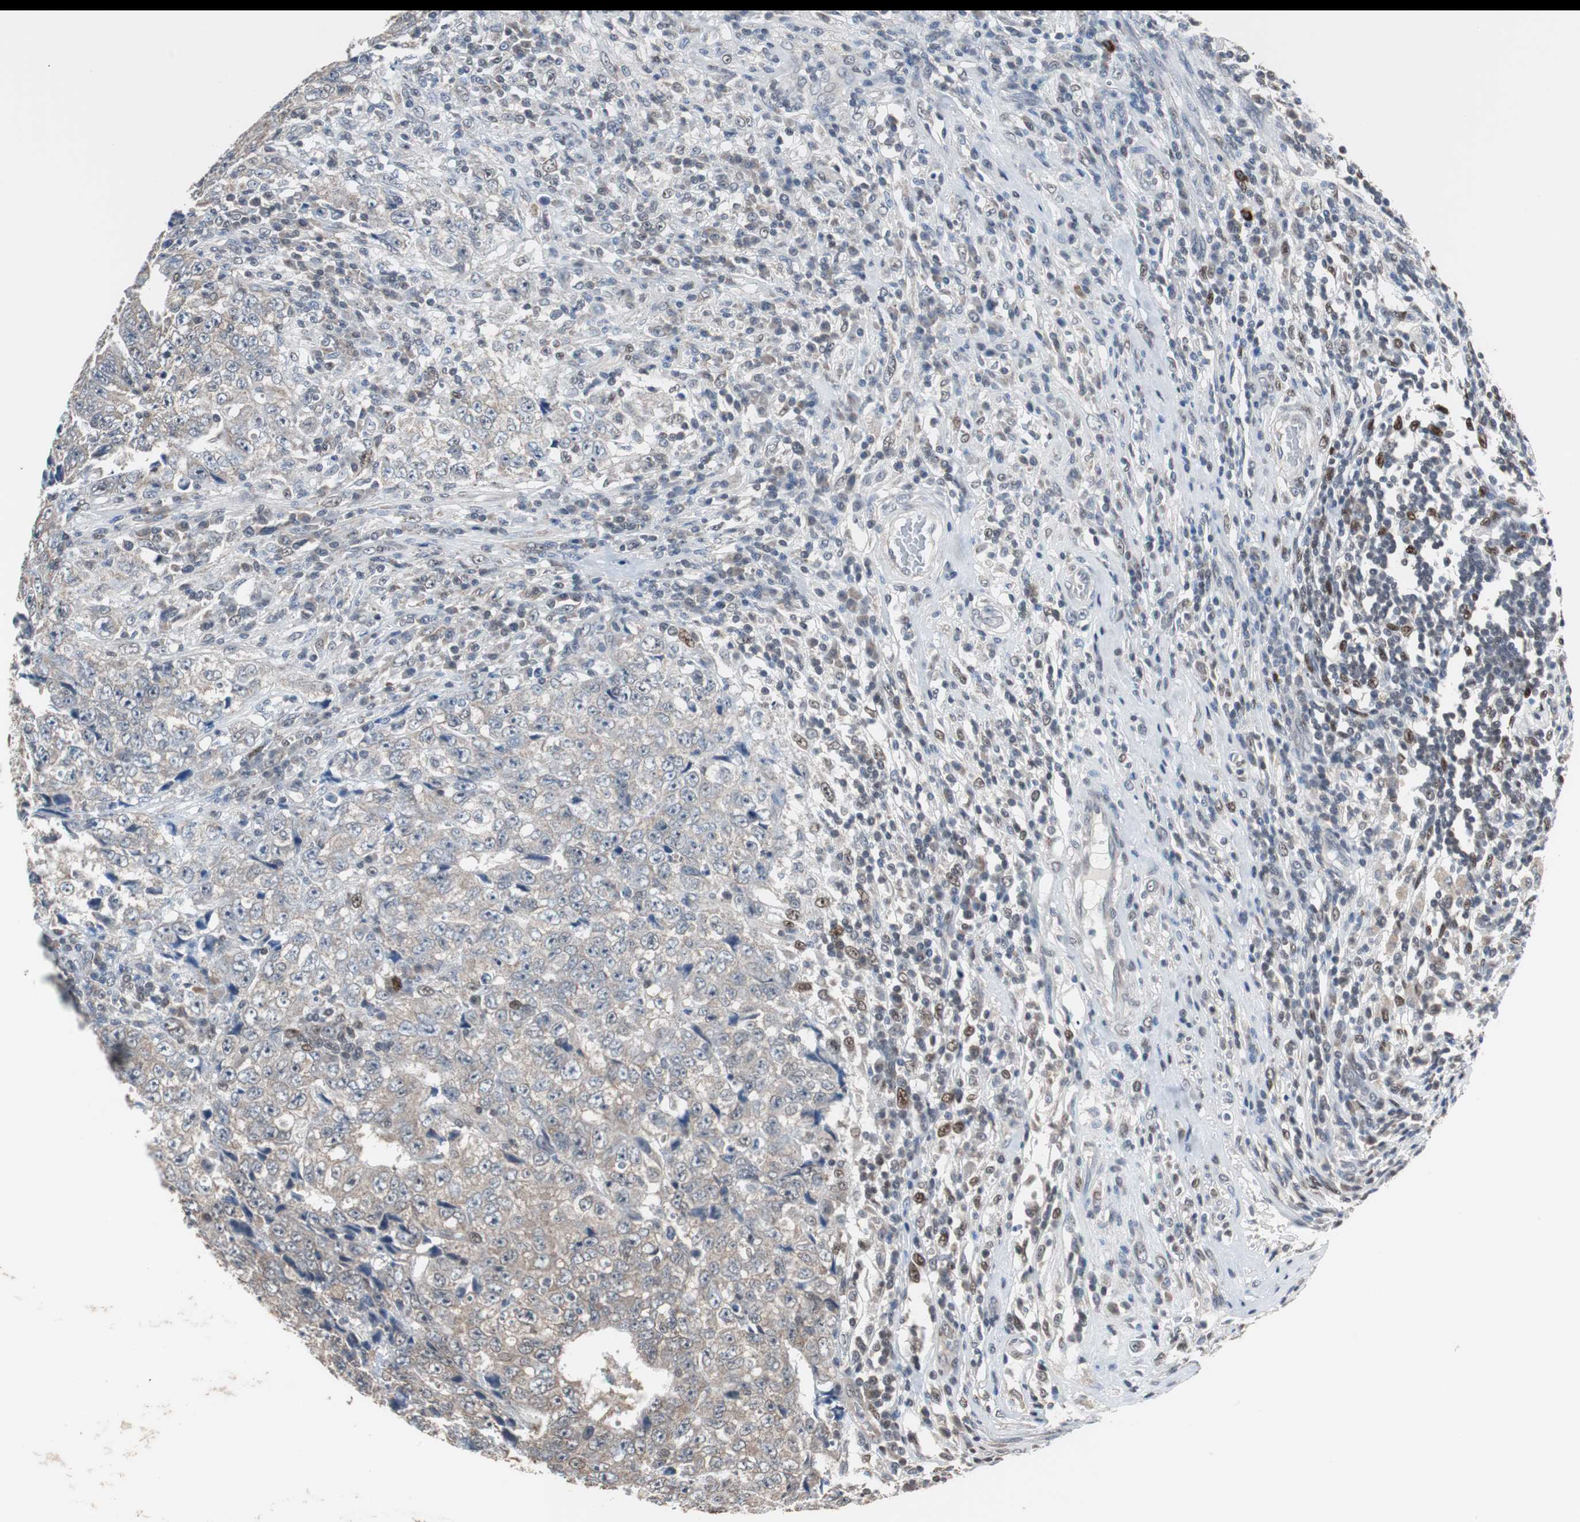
{"staining": {"intensity": "negative", "quantity": "none", "location": "none"}, "tissue": "testis cancer", "cell_type": "Tumor cells", "image_type": "cancer", "snomed": [{"axis": "morphology", "description": "Necrosis, NOS"}, {"axis": "morphology", "description": "Carcinoma, Embryonal, NOS"}, {"axis": "topography", "description": "Testis"}], "caption": "Immunohistochemistry (IHC) image of testis cancer stained for a protein (brown), which shows no expression in tumor cells.", "gene": "ZHX2", "patient": {"sex": "male", "age": 19}}